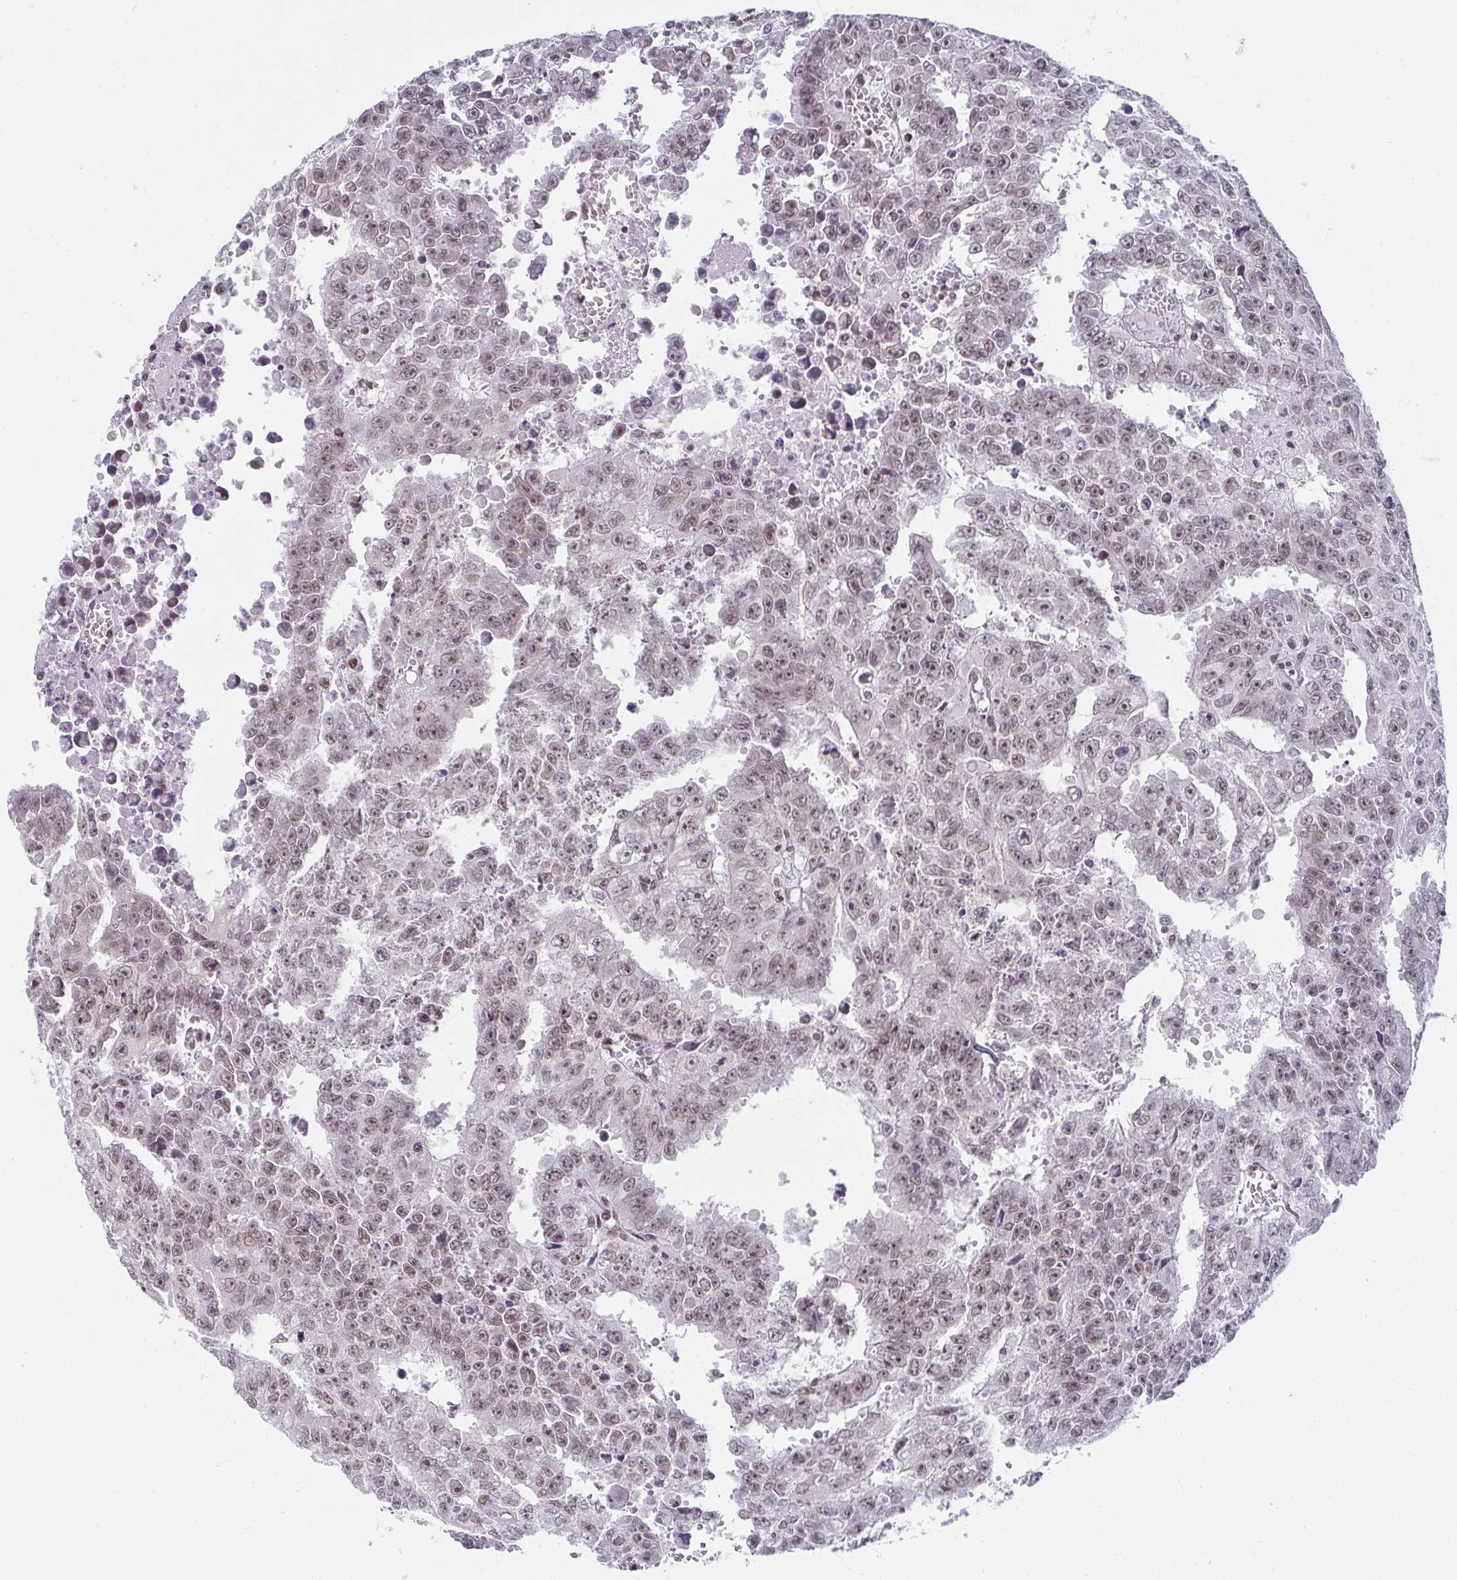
{"staining": {"intensity": "moderate", "quantity": "25%-75%", "location": "nuclear"}, "tissue": "testis cancer", "cell_type": "Tumor cells", "image_type": "cancer", "snomed": [{"axis": "morphology", "description": "Carcinoma, Embryonal, NOS"}, {"axis": "morphology", "description": "Teratoma, malignant, NOS"}, {"axis": "topography", "description": "Testis"}], "caption": "Human testis embryonal carcinoma stained with a brown dye reveals moderate nuclear positive staining in about 25%-75% of tumor cells.", "gene": "SLC7A10", "patient": {"sex": "male", "age": 24}}